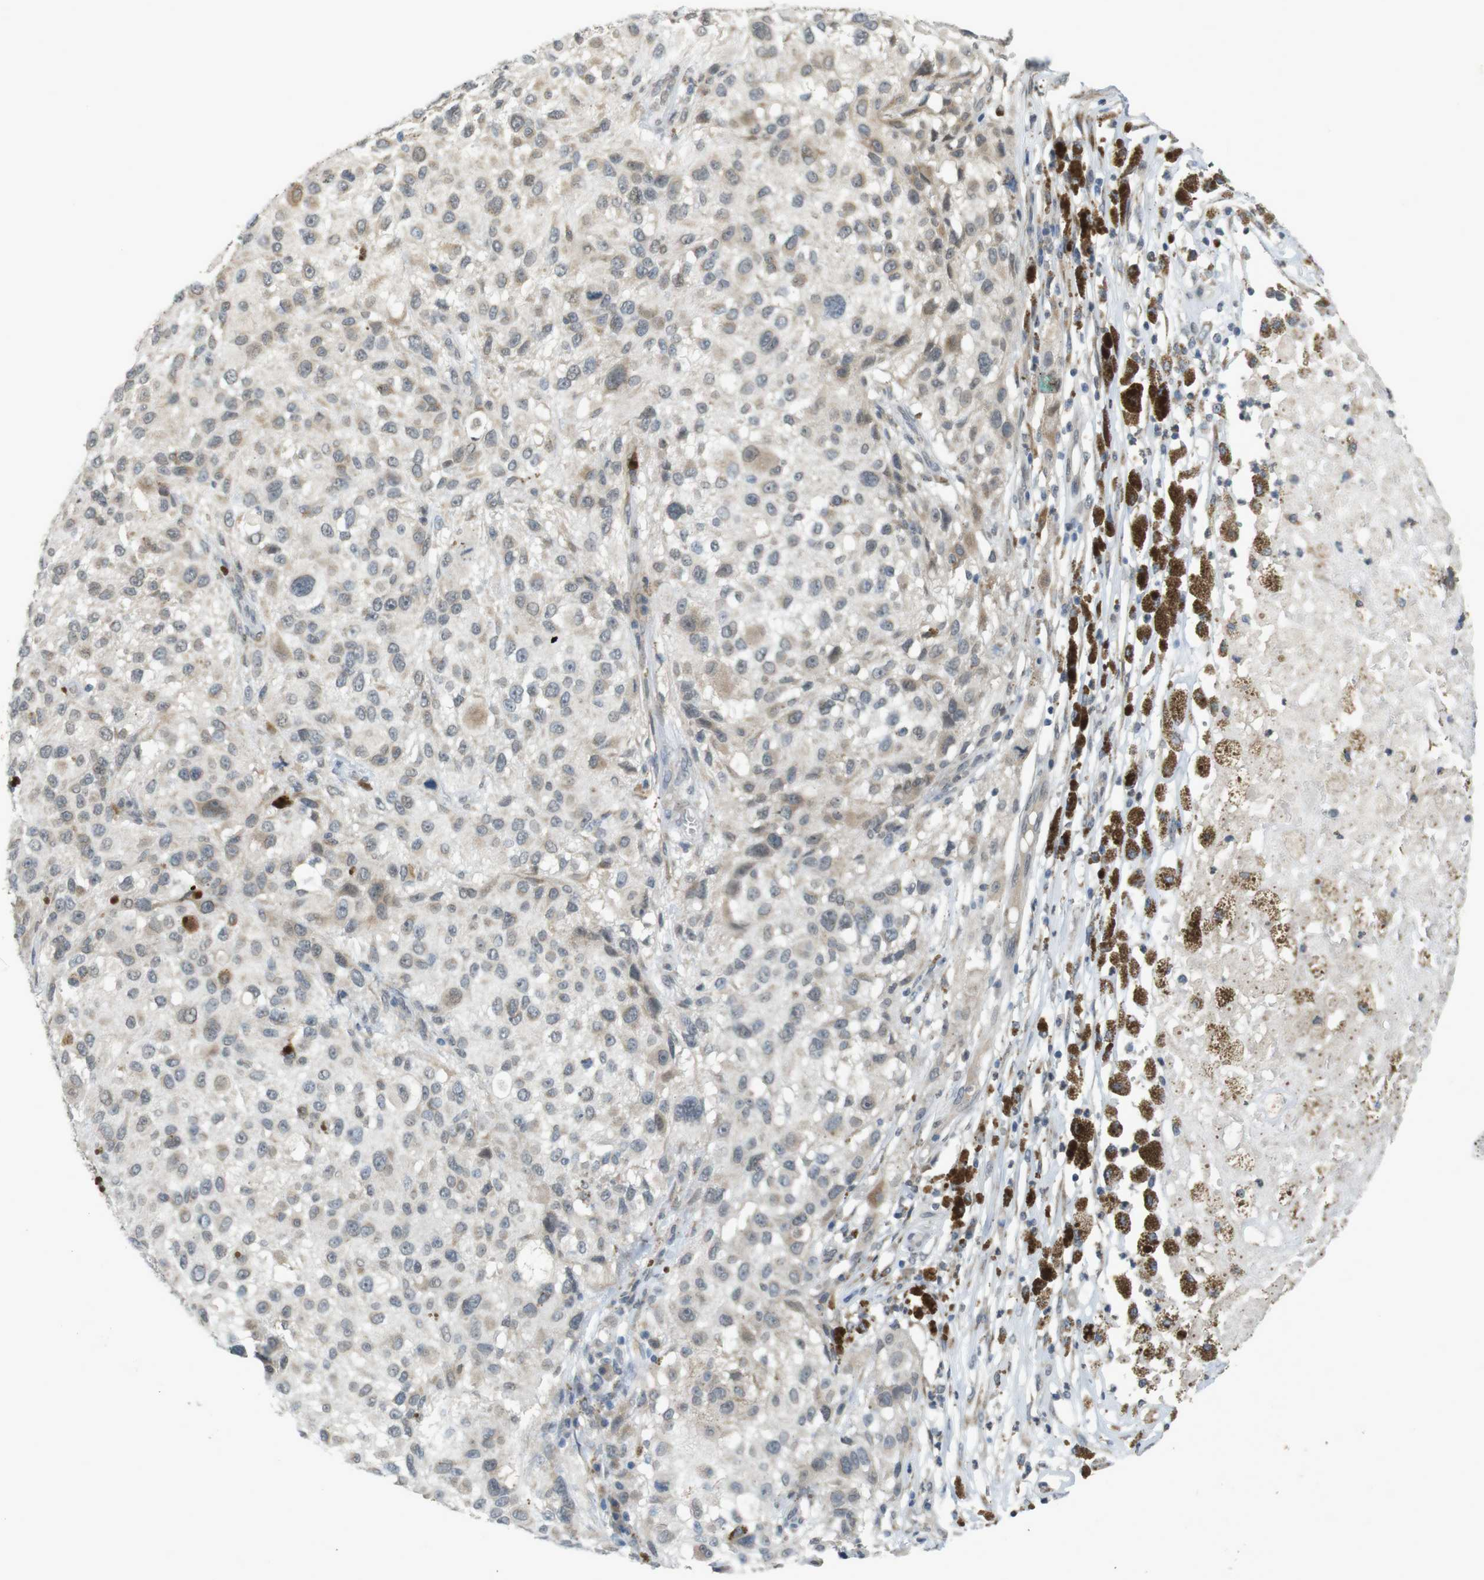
{"staining": {"intensity": "weak", "quantity": "<25%", "location": "cytoplasmic/membranous"}, "tissue": "melanoma", "cell_type": "Tumor cells", "image_type": "cancer", "snomed": [{"axis": "morphology", "description": "Necrosis, NOS"}, {"axis": "morphology", "description": "Malignant melanoma, NOS"}, {"axis": "topography", "description": "Skin"}], "caption": "Immunohistochemical staining of human melanoma demonstrates no significant positivity in tumor cells.", "gene": "FZD10", "patient": {"sex": "female", "age": 87}}